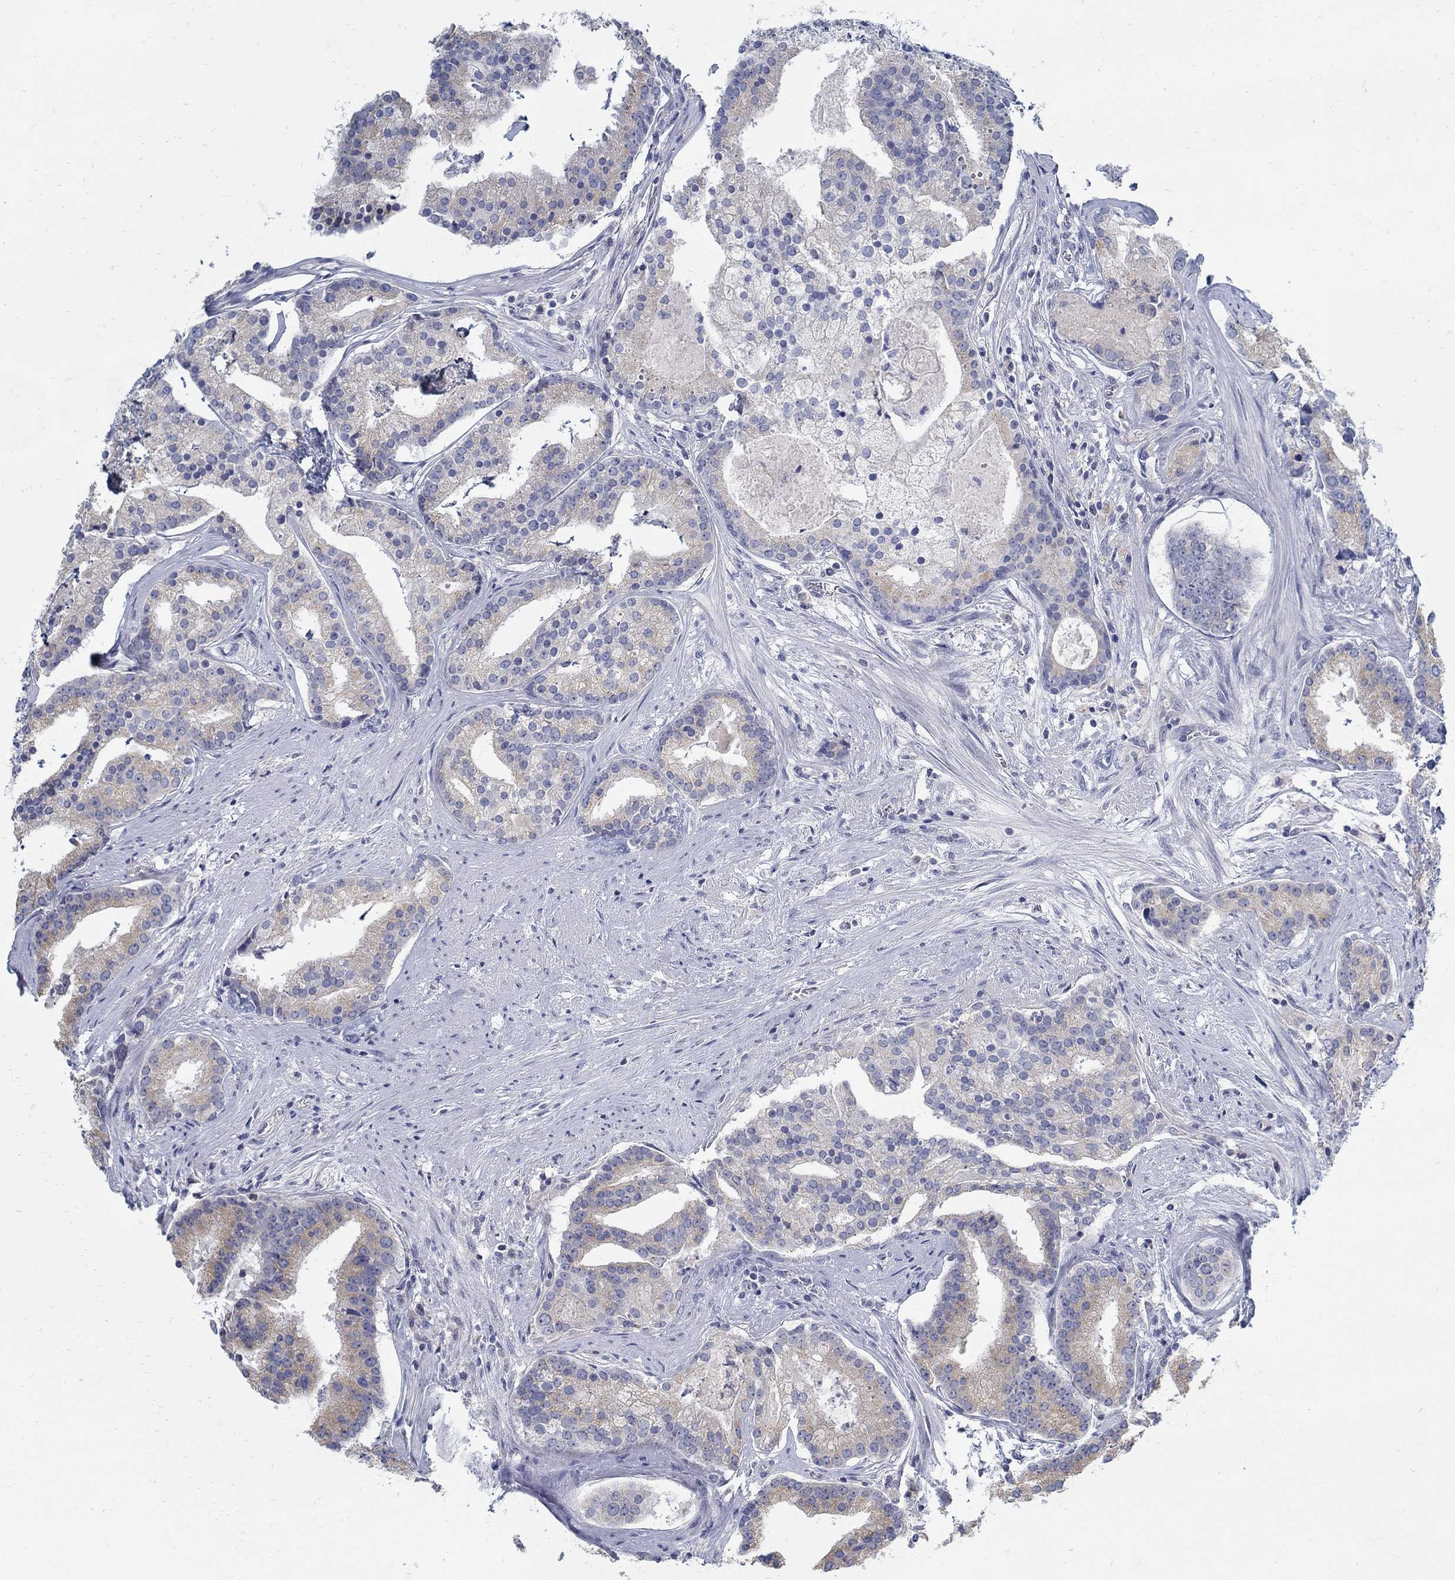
{"staining": {"intensity": "weak", "quantity": "25%-75%", "location": "cytoplasmic/membranous"}, "tissue": "prostate cancer", "cell_type": "Tumor cells", "image_type": "cancer", "snomed": [{"axis": "morphology", "description": "Adenocarcinoma, NOS"}, {"axis": "topography", "description": "Prostate and seminal vesicle, NOS"}, {"axis": "topography", "description": "Prostate"}], "caption": "A micrograph showing weak cytoplasmic/membranous expression in about 25%-75% of tumor cells in prostate adenocarcinoma, as visualized by brown immunohistochemical staining.", "gene": "ZFAND4", "patient": {"sex": "male", "age": 44}}